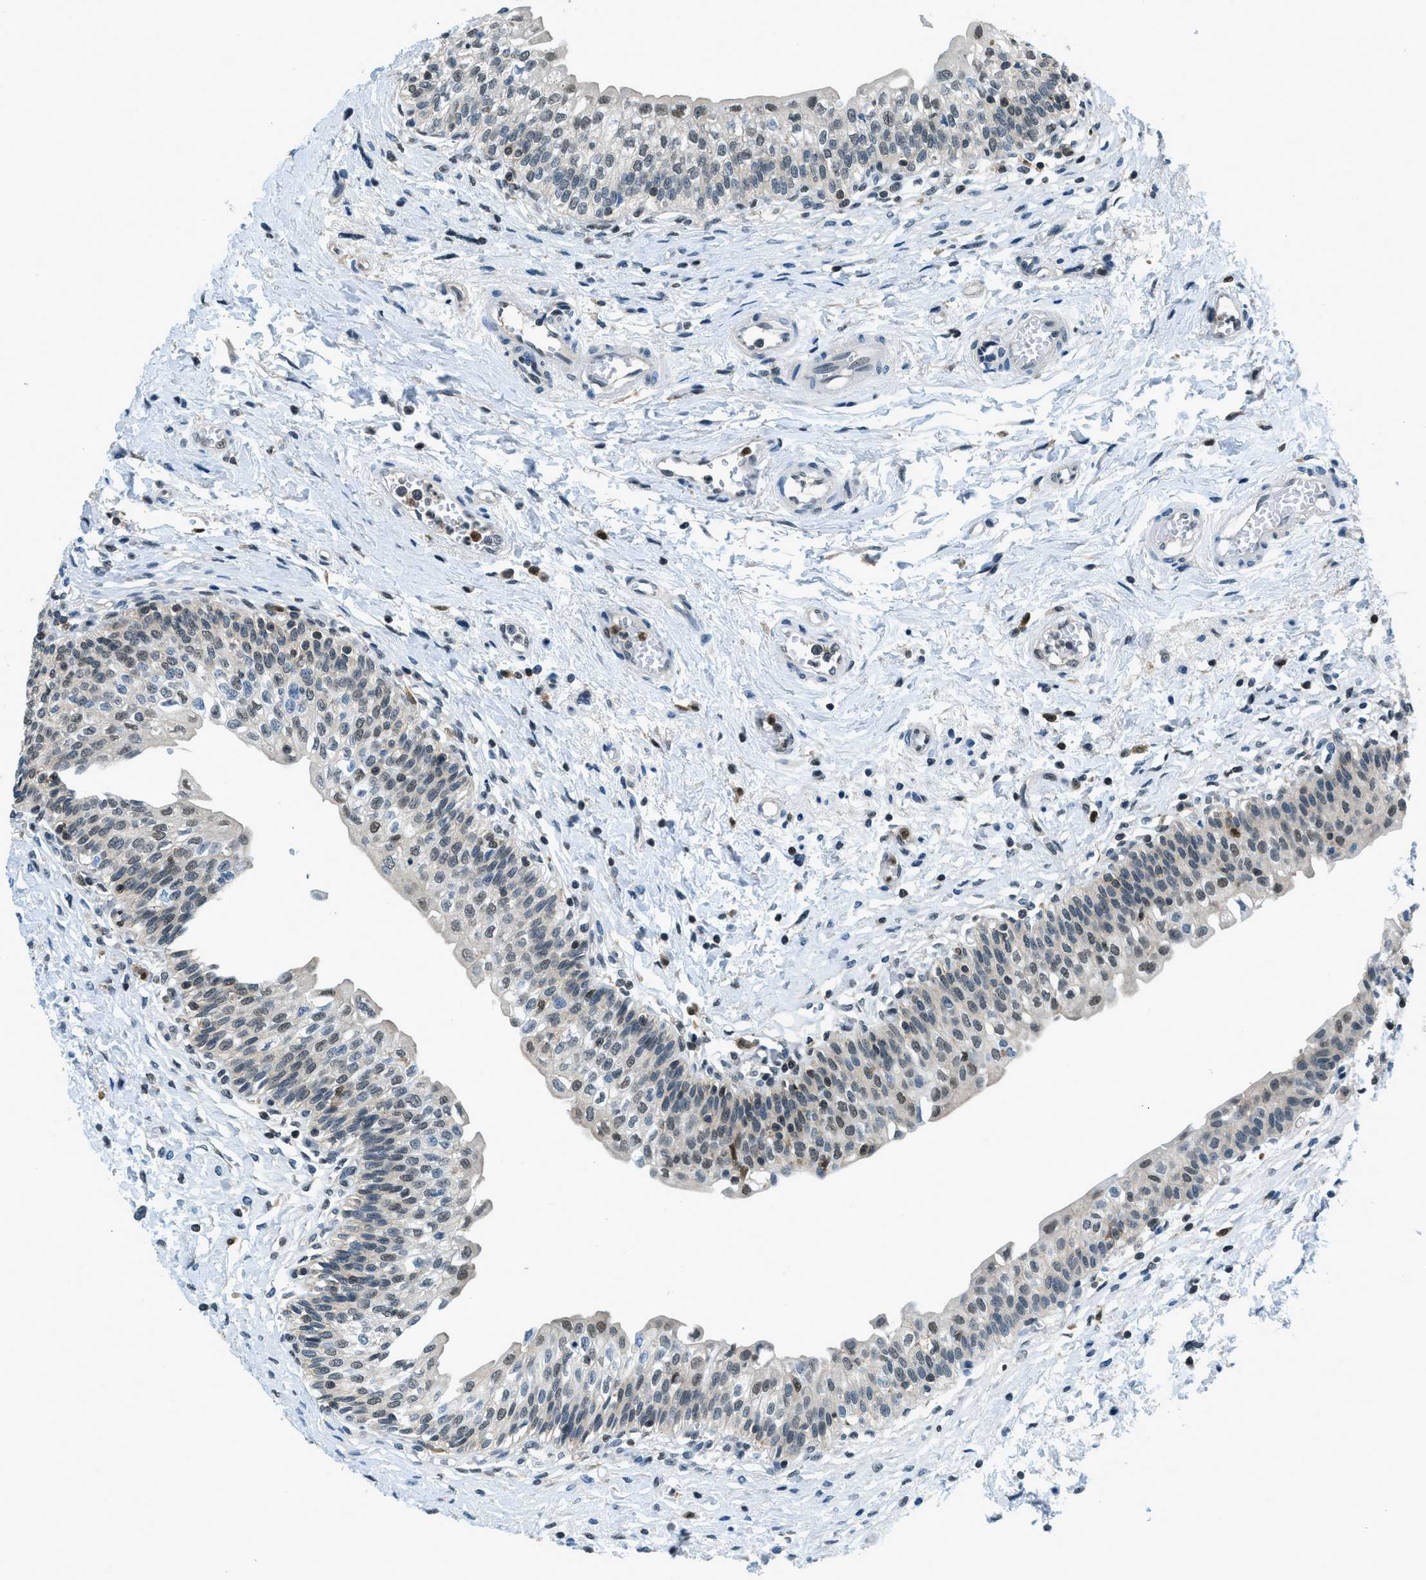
{"staining": {"intensity": "moderate", "quantity": "25%-75%", "location": "nuclear"}, "tissue": "urinary bladder", "cell_type": "Urothelial cells", "image_type": "normal", "snomed": [{"axis": "morphology", "description": "Normal tissue, NOS"}, {"axis": "topography", "description": "Urinary bladder"}], "caption": "Brown immunohistochemical staining in normal urinary bladder exhibits moderate nuclear expression in about 25%-75% of urothelial cells.", "gene": "OGFR", "patient": {"sex": "male", "age": 55}}